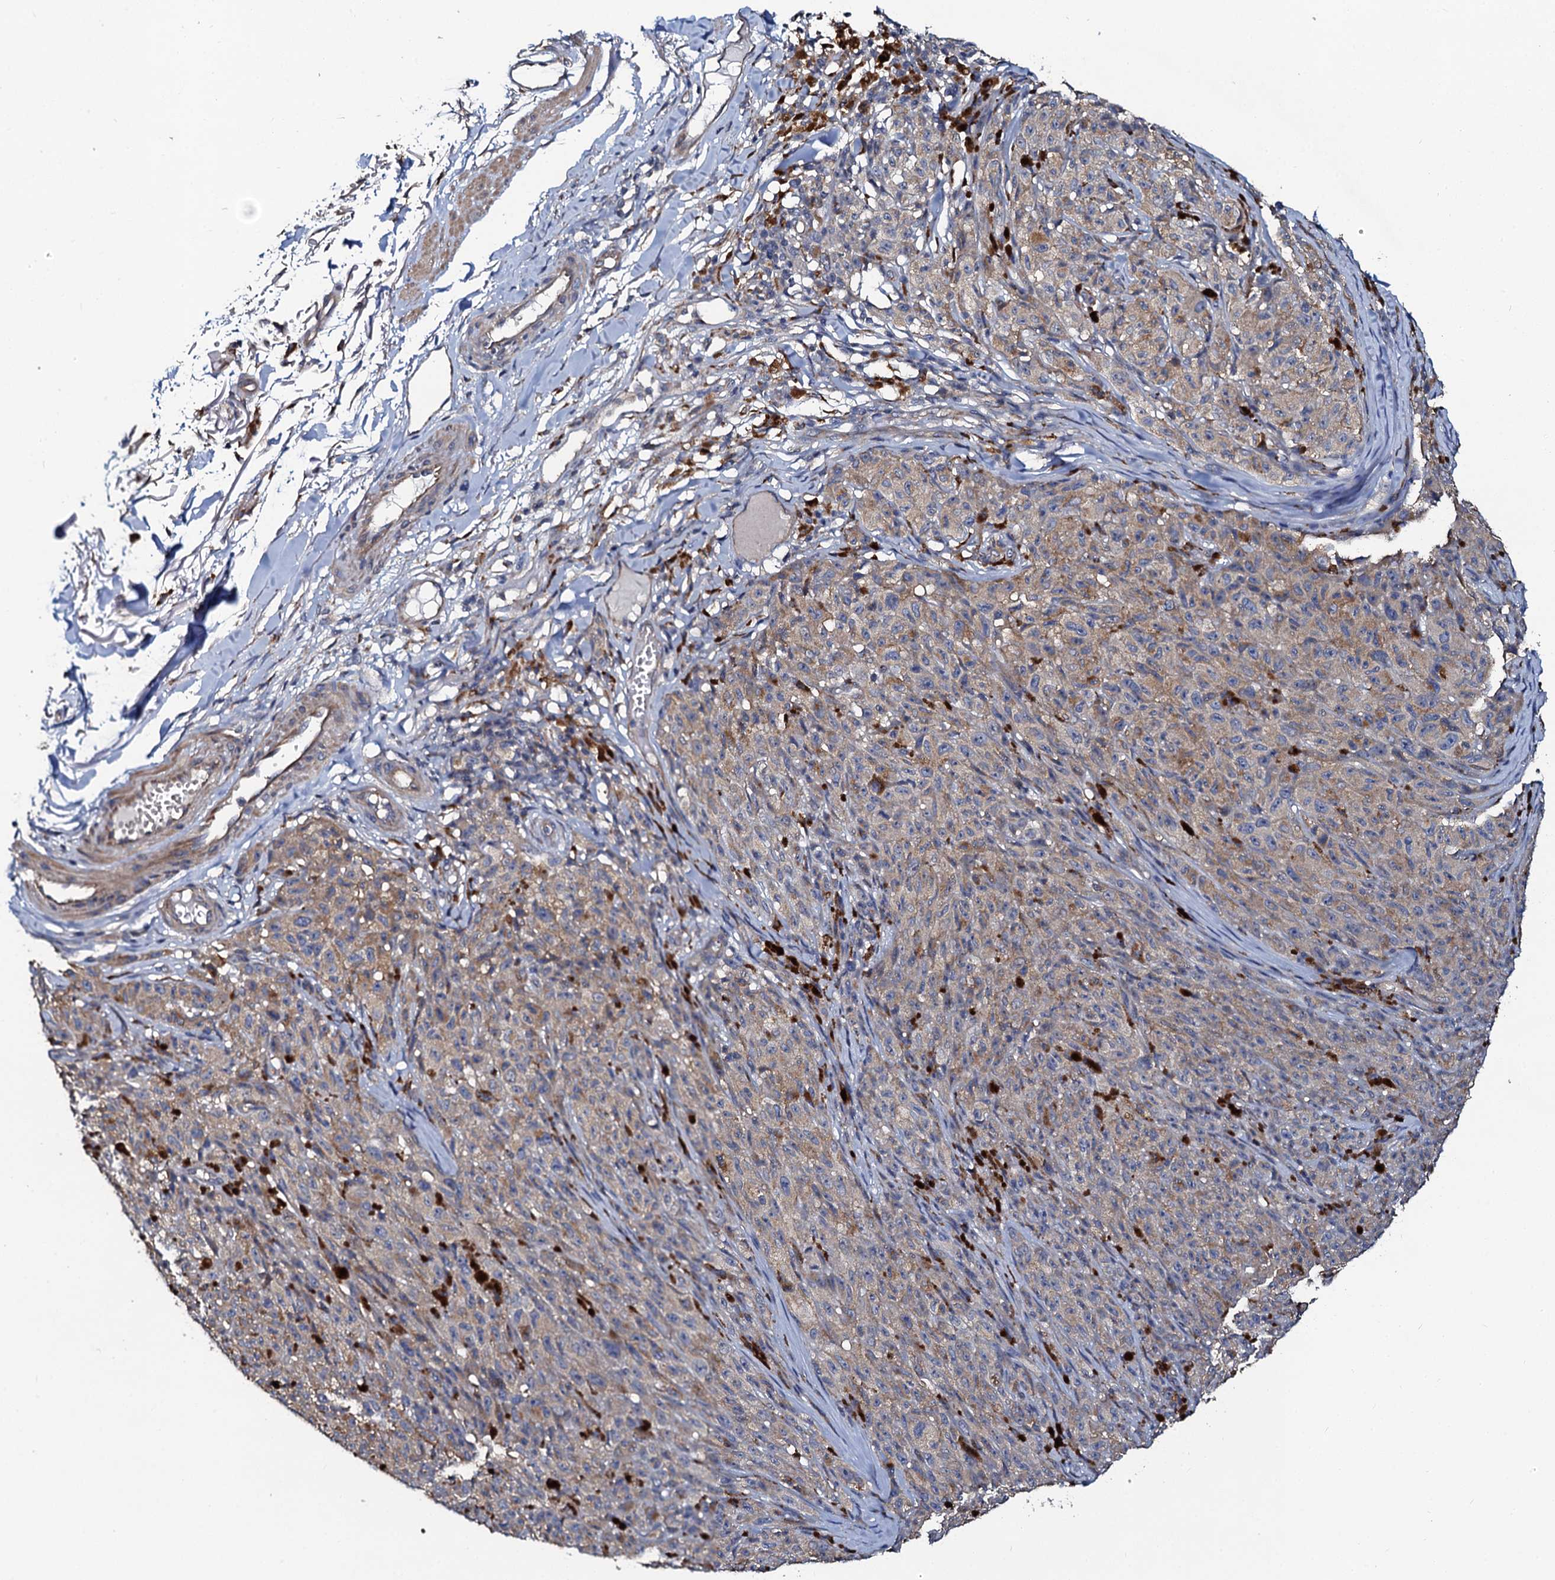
{"staining": {"intensity": "weak", "quantity": "25%-75%", "location": "cytoplasmic/membranous"}, "tissue": "melanoma", "cell_type": "Tumor cells", "image_type": "cancer", "snomed": [{"axis": "morphology", "description": "Malignant melanoma, NOS"}, {"axis": "topography", "description": "Skin"}], "caption": "Immunohistochemistry (IHC) photomicrograph of melanoma stained for a protein (brown), which shows low levels of weak cytoplasmic/membranous staining in approximately 25%-75% of tumor cells.", "gene": "GLCE", "patient": {"sex": "female", "age": 82}}